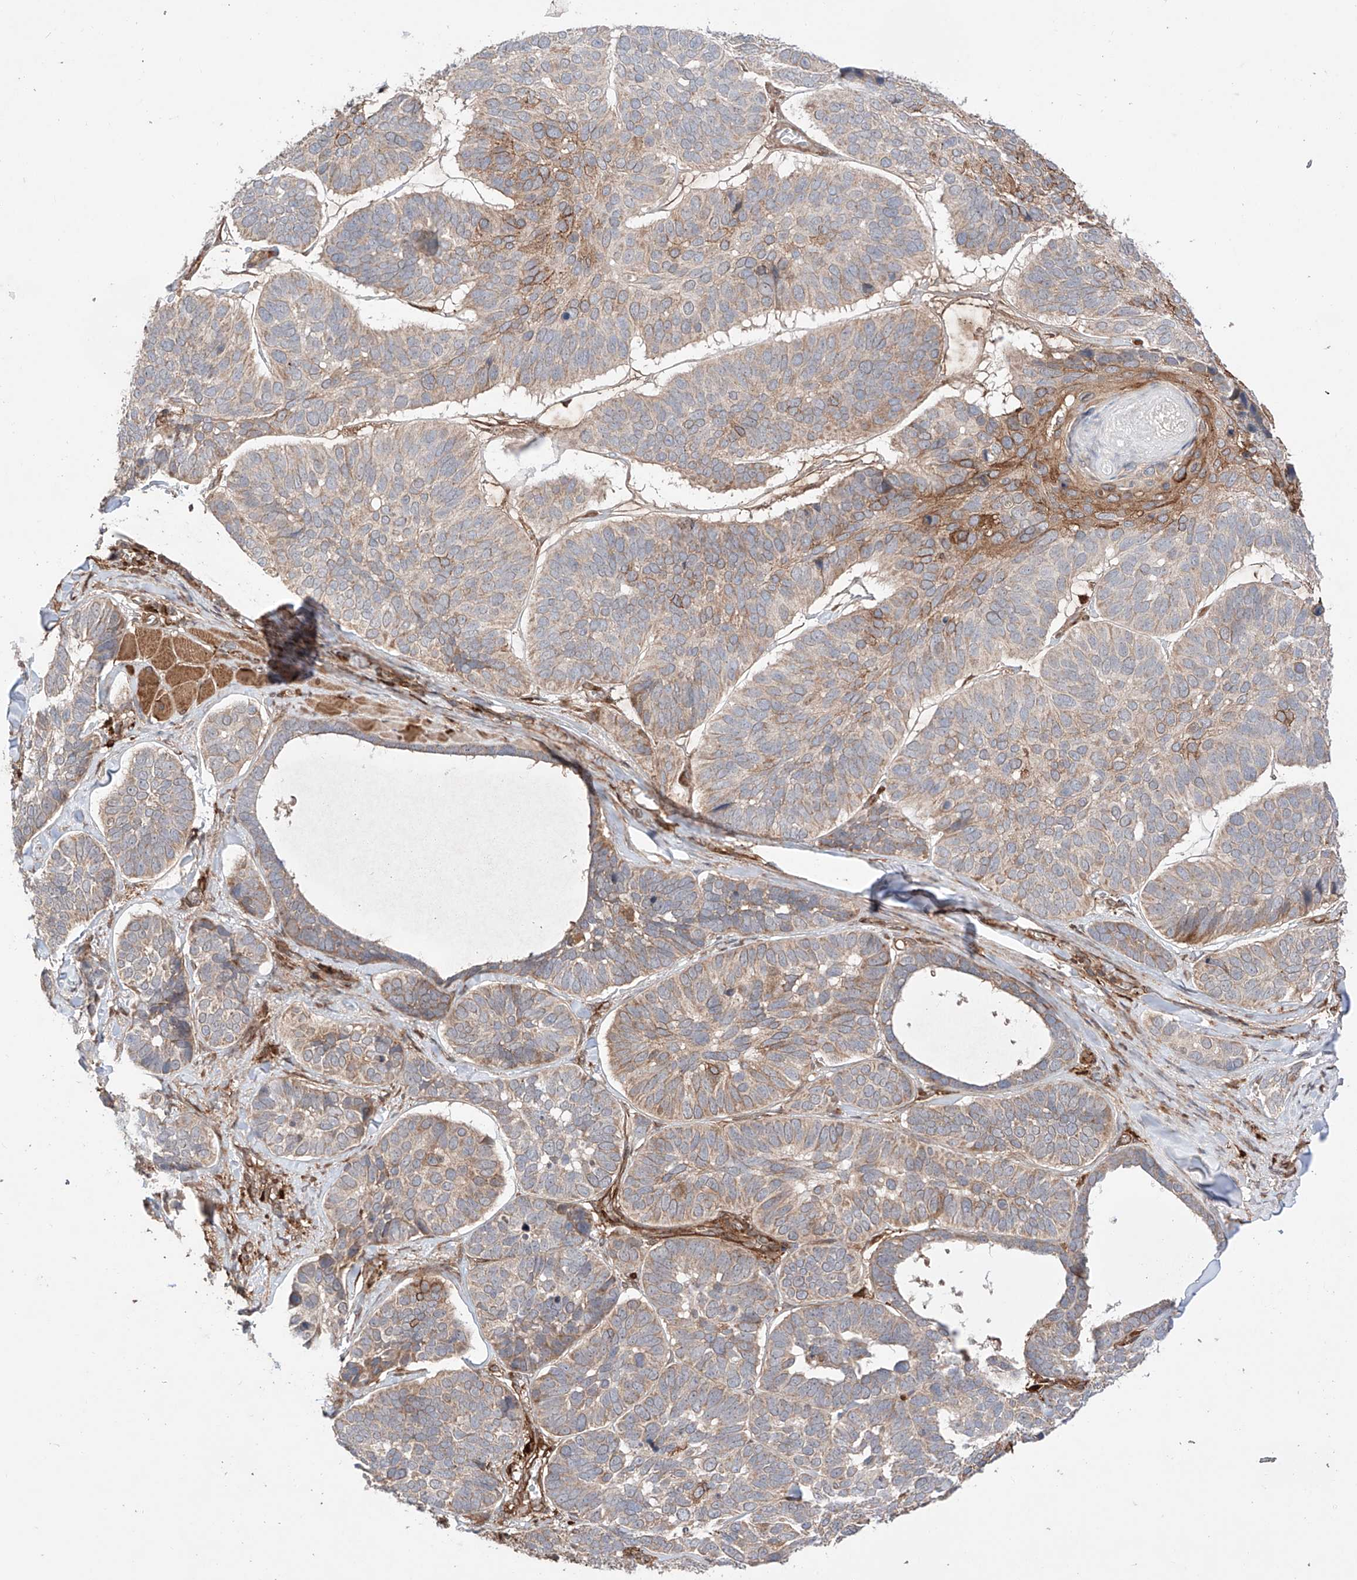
{"staining": {"intensity": "moderate", "quantity": "25%-75%", "location": "cytoplasmic/membranous"}, "tissue": "skin cancer", "cell_type": "Tumor cells", "image_type": "cancer", "snomed": [{"axis": "morphology", "description": "Basal cell carcinoma"}, {"axis": "topography", "description": "Skin"}], "caption": "Skin basal cell carcinoma stained with immunohistochemistry exhibits moderate cytoplasmic/membranous staining in about 25%-75% of tumor cells.", "gene": "IGSF22", "patient": {"sex": "male", "age": 62}}